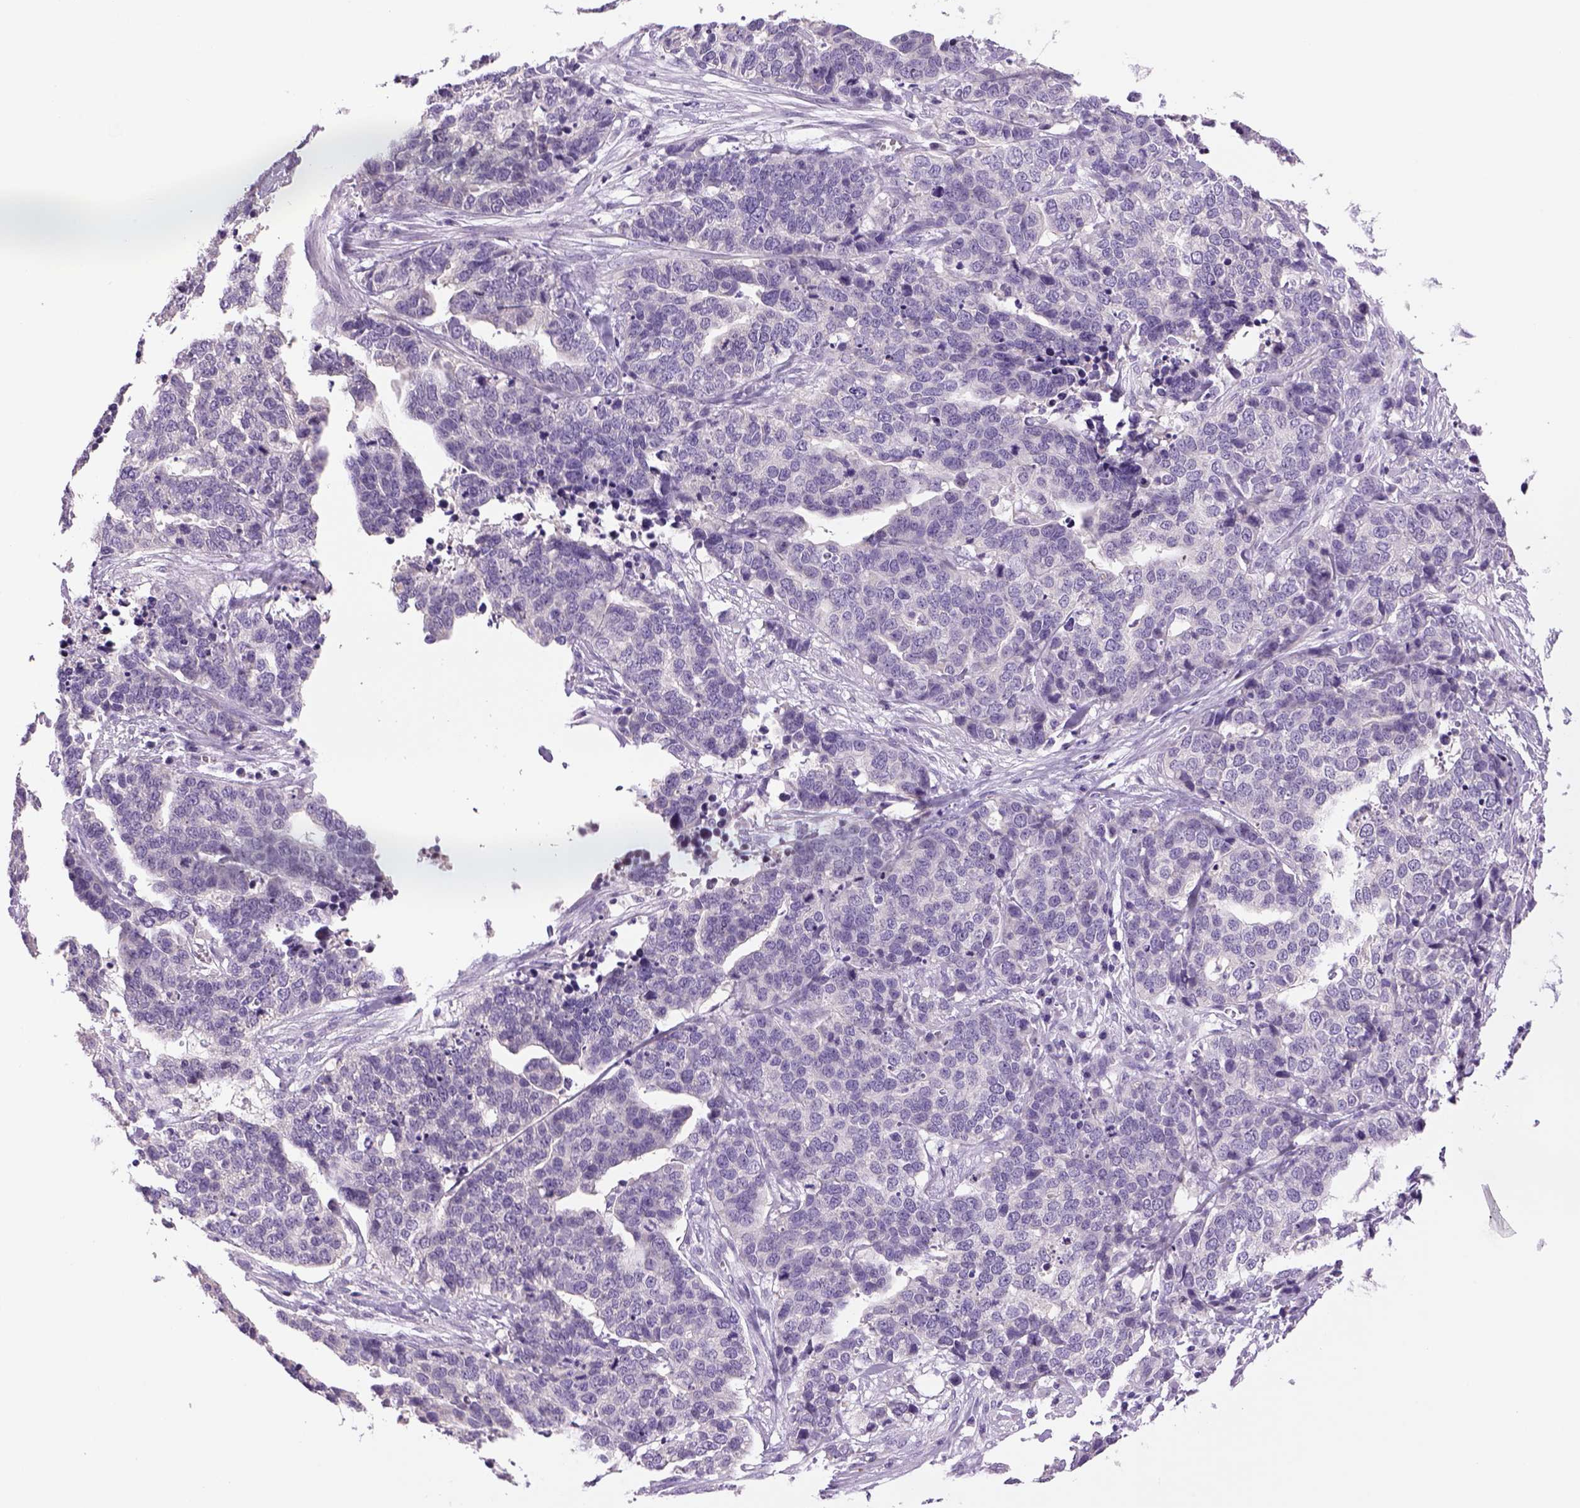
{"staining": {"intensity": "negative", "quantity": "none", "location": "none"}, "tissue": "ovarian cancer", "cell_type": "Tumor cells", "image_type": "cancer", "snomed": [{"axis": "morphology", "description": "Carcinoma, endometroid"}, {"axis": "topography", "description": "Ovary"}], "caption": "The immunohistochemistry histopathology image has no significant expression in tumor cells of endometroid carcinoma (ovarian) tissue.", "gene": "DBH", "patient": {"sex": "female", "age": 65}}